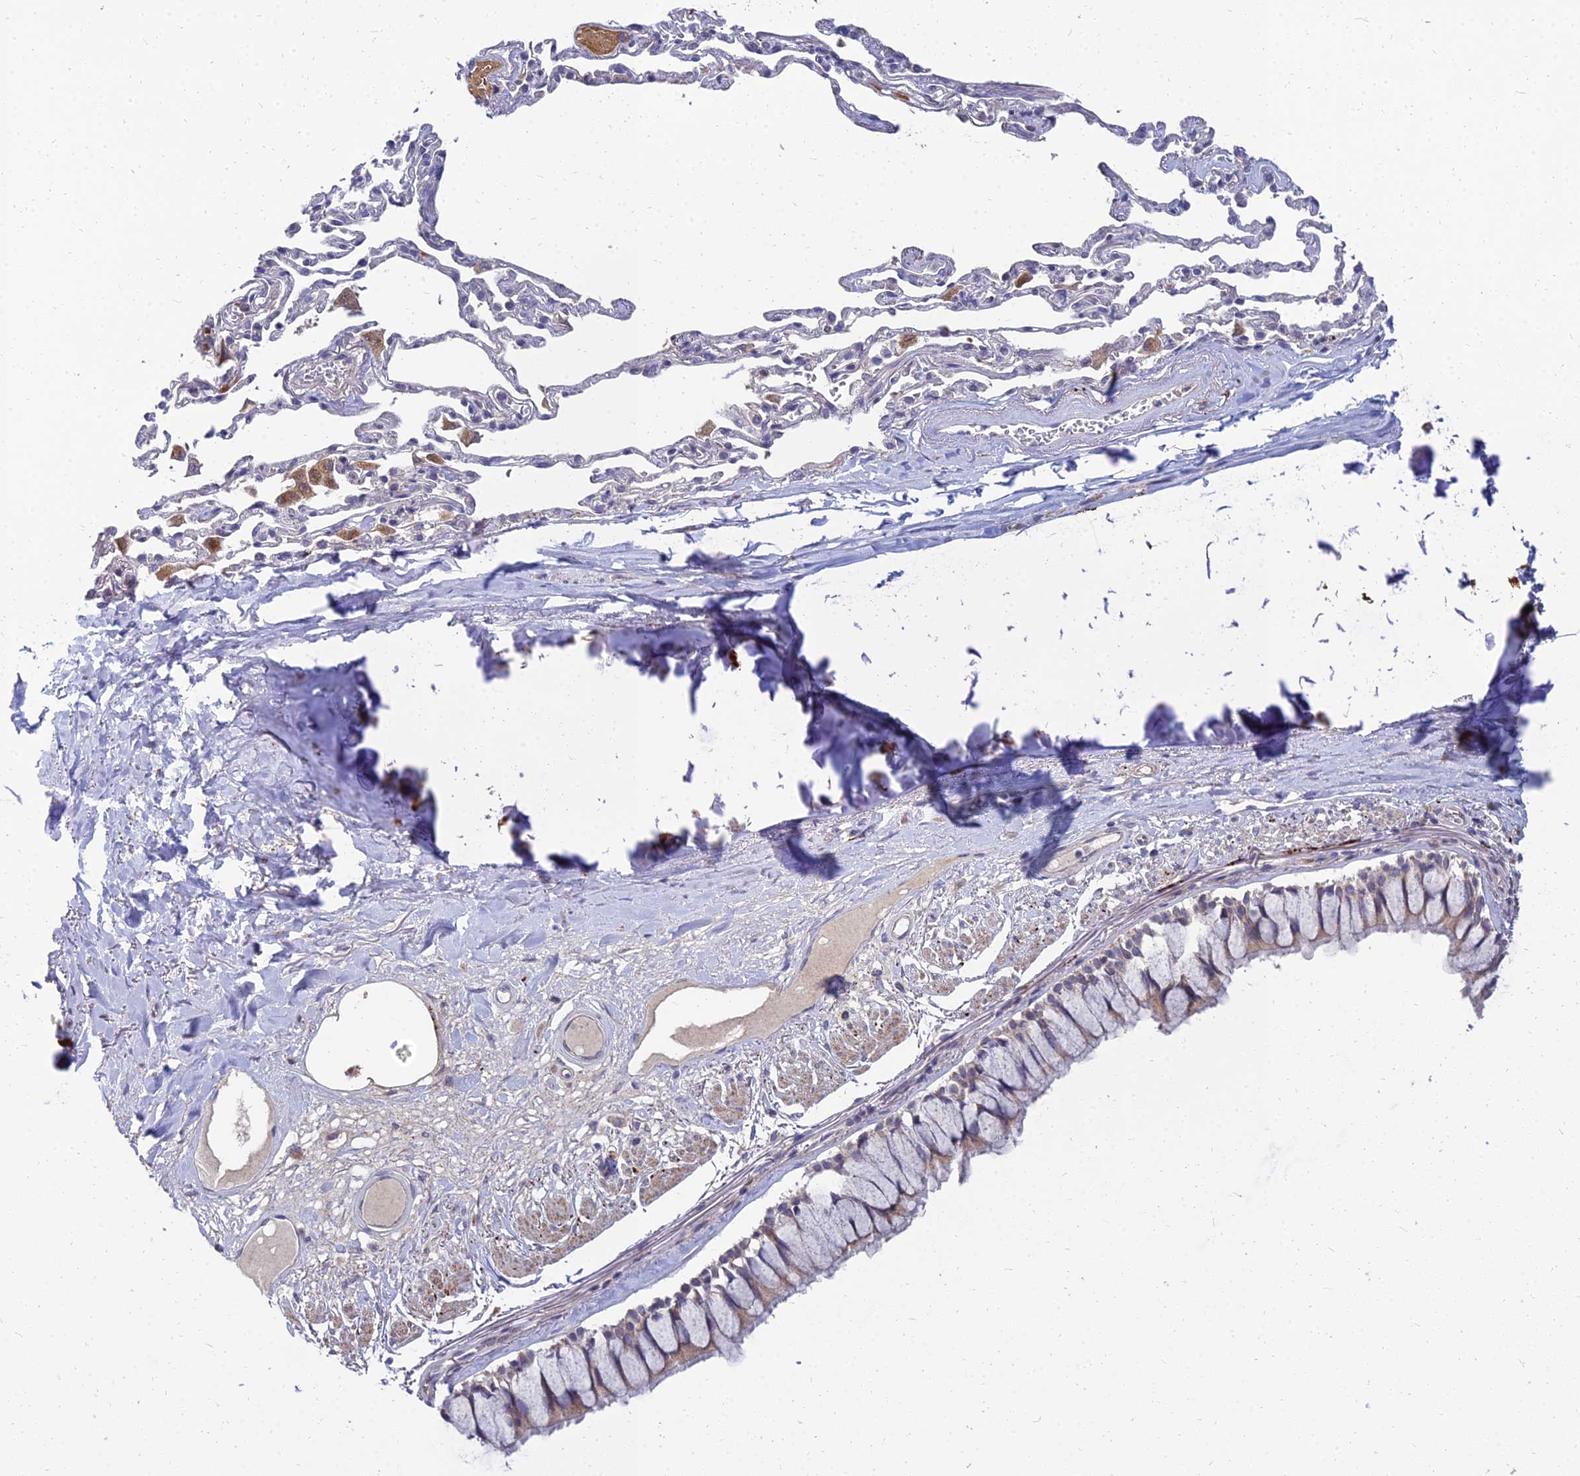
{"staining": {"intensity": "weak", "quantity": "25%-75%", "location": "cytoplasmic/membranous"}, "tissue": "bronchus", "cell_type": "Respiratory epithelial cells", "image_type": "normal", "snomed": [{"axis": "morphology", "description": "Normal tissue, NOS"}, {"axis": "topography", "description": "Bronchus"}], "caption": "This micrograph reveals immunohistochemistry staining of normal human bronchus, with low weak cytoplasmic/membranous staining in approximately 25%-75% of respiratory epithelial cells.", "gene": "NPY", "patient": {"sex": "male", "age": 65}}